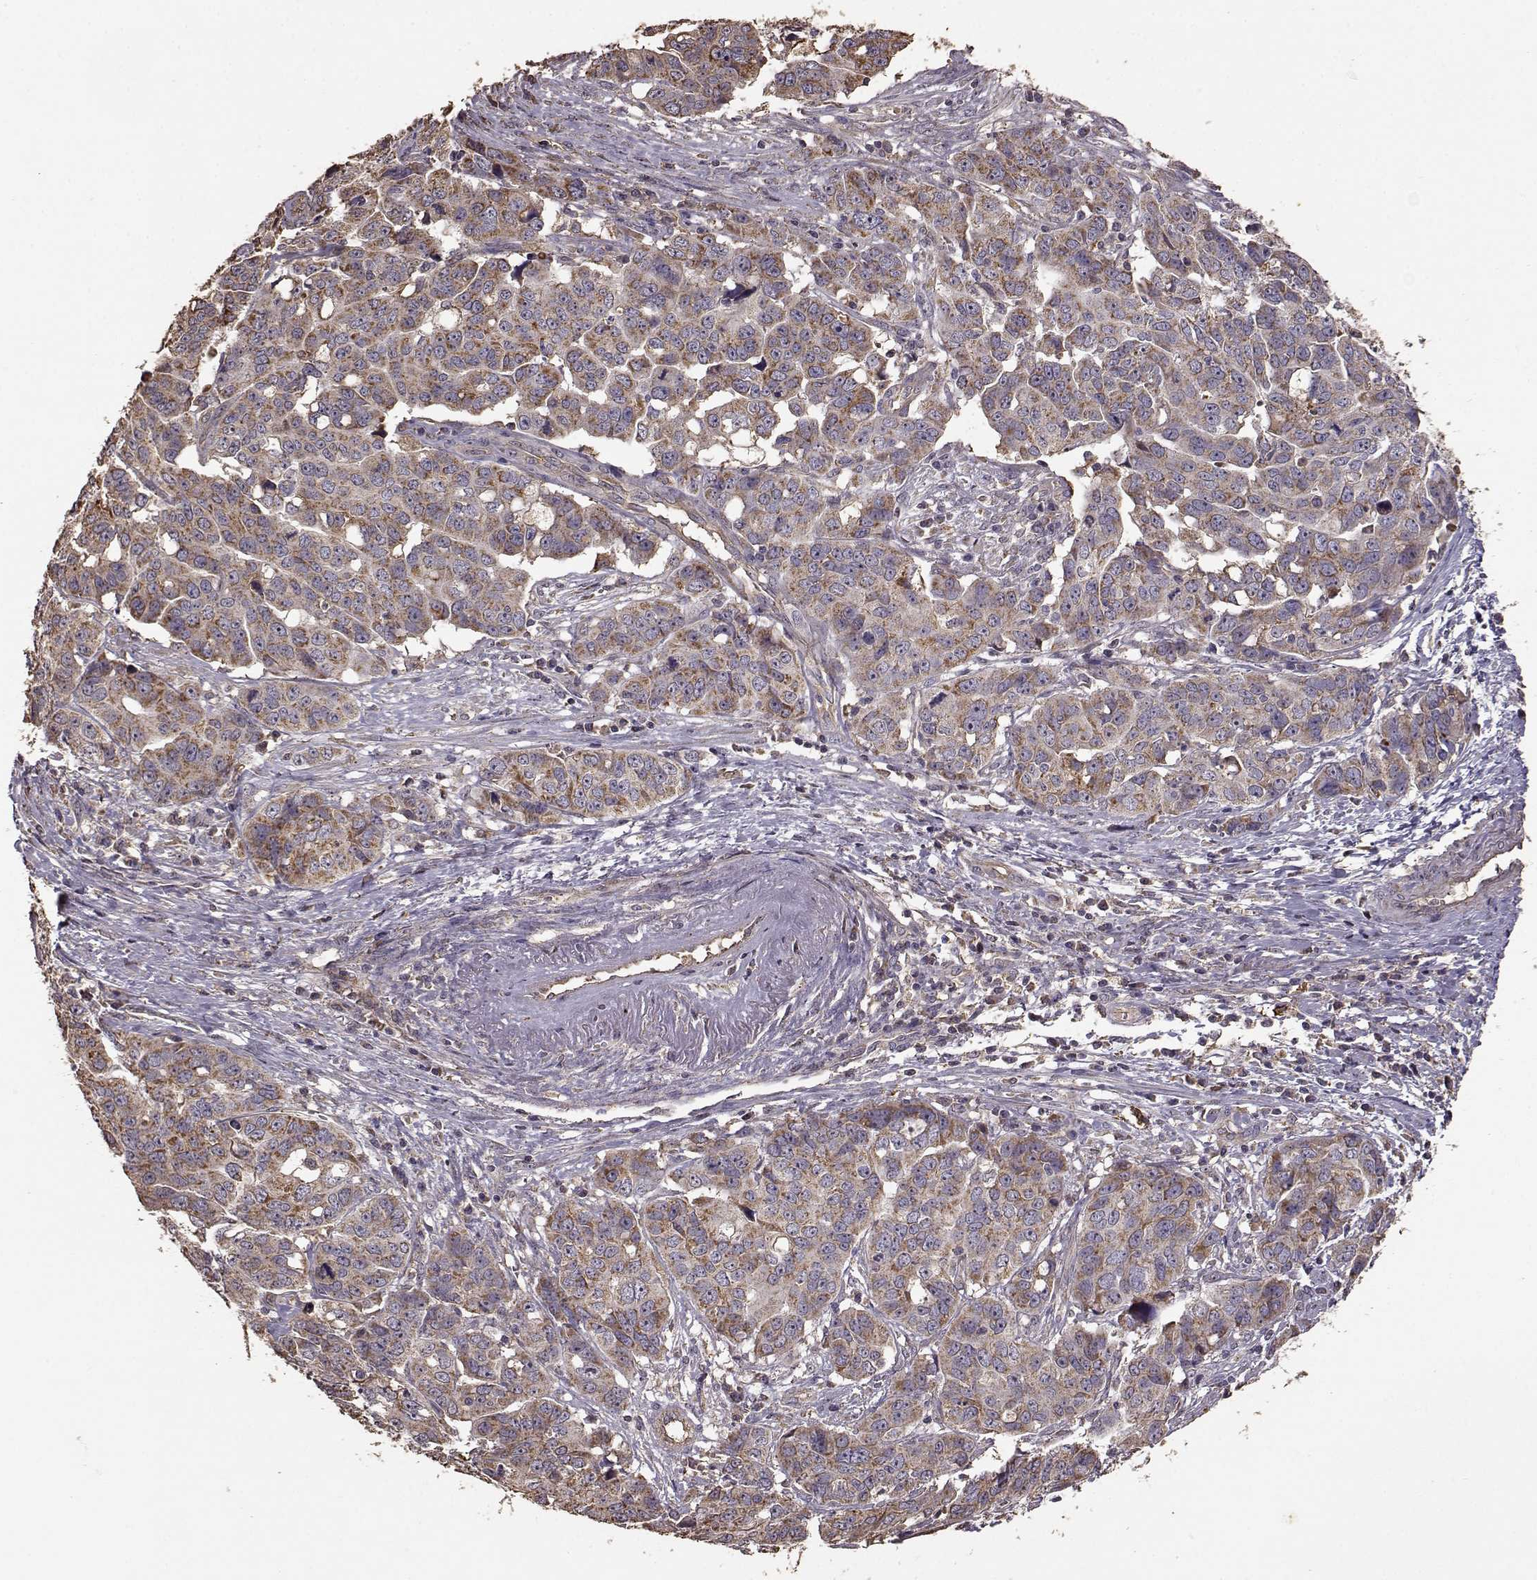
{"staining": {"intensity": "moderate", "quantity": ">75%", "location": "cytoplasmic/membranous"}, "tissue": "ovarian cancer", "cell_type": "Tumor cells", "image_type": "cancer", "snomed": [{"axis": "morphology", "description": "Carcinoma, endometroid"}, {"axis": "topography", "description": "Ovary"}], "caption": "Human endometroid carcinoma (ovarian) stained with a brown dye shows moderate cytoplasmic/membranous positive staining in about >75% of tumor cells.", "gene": "PTGES2", "patient": {"sex": "female", "age": 78}}